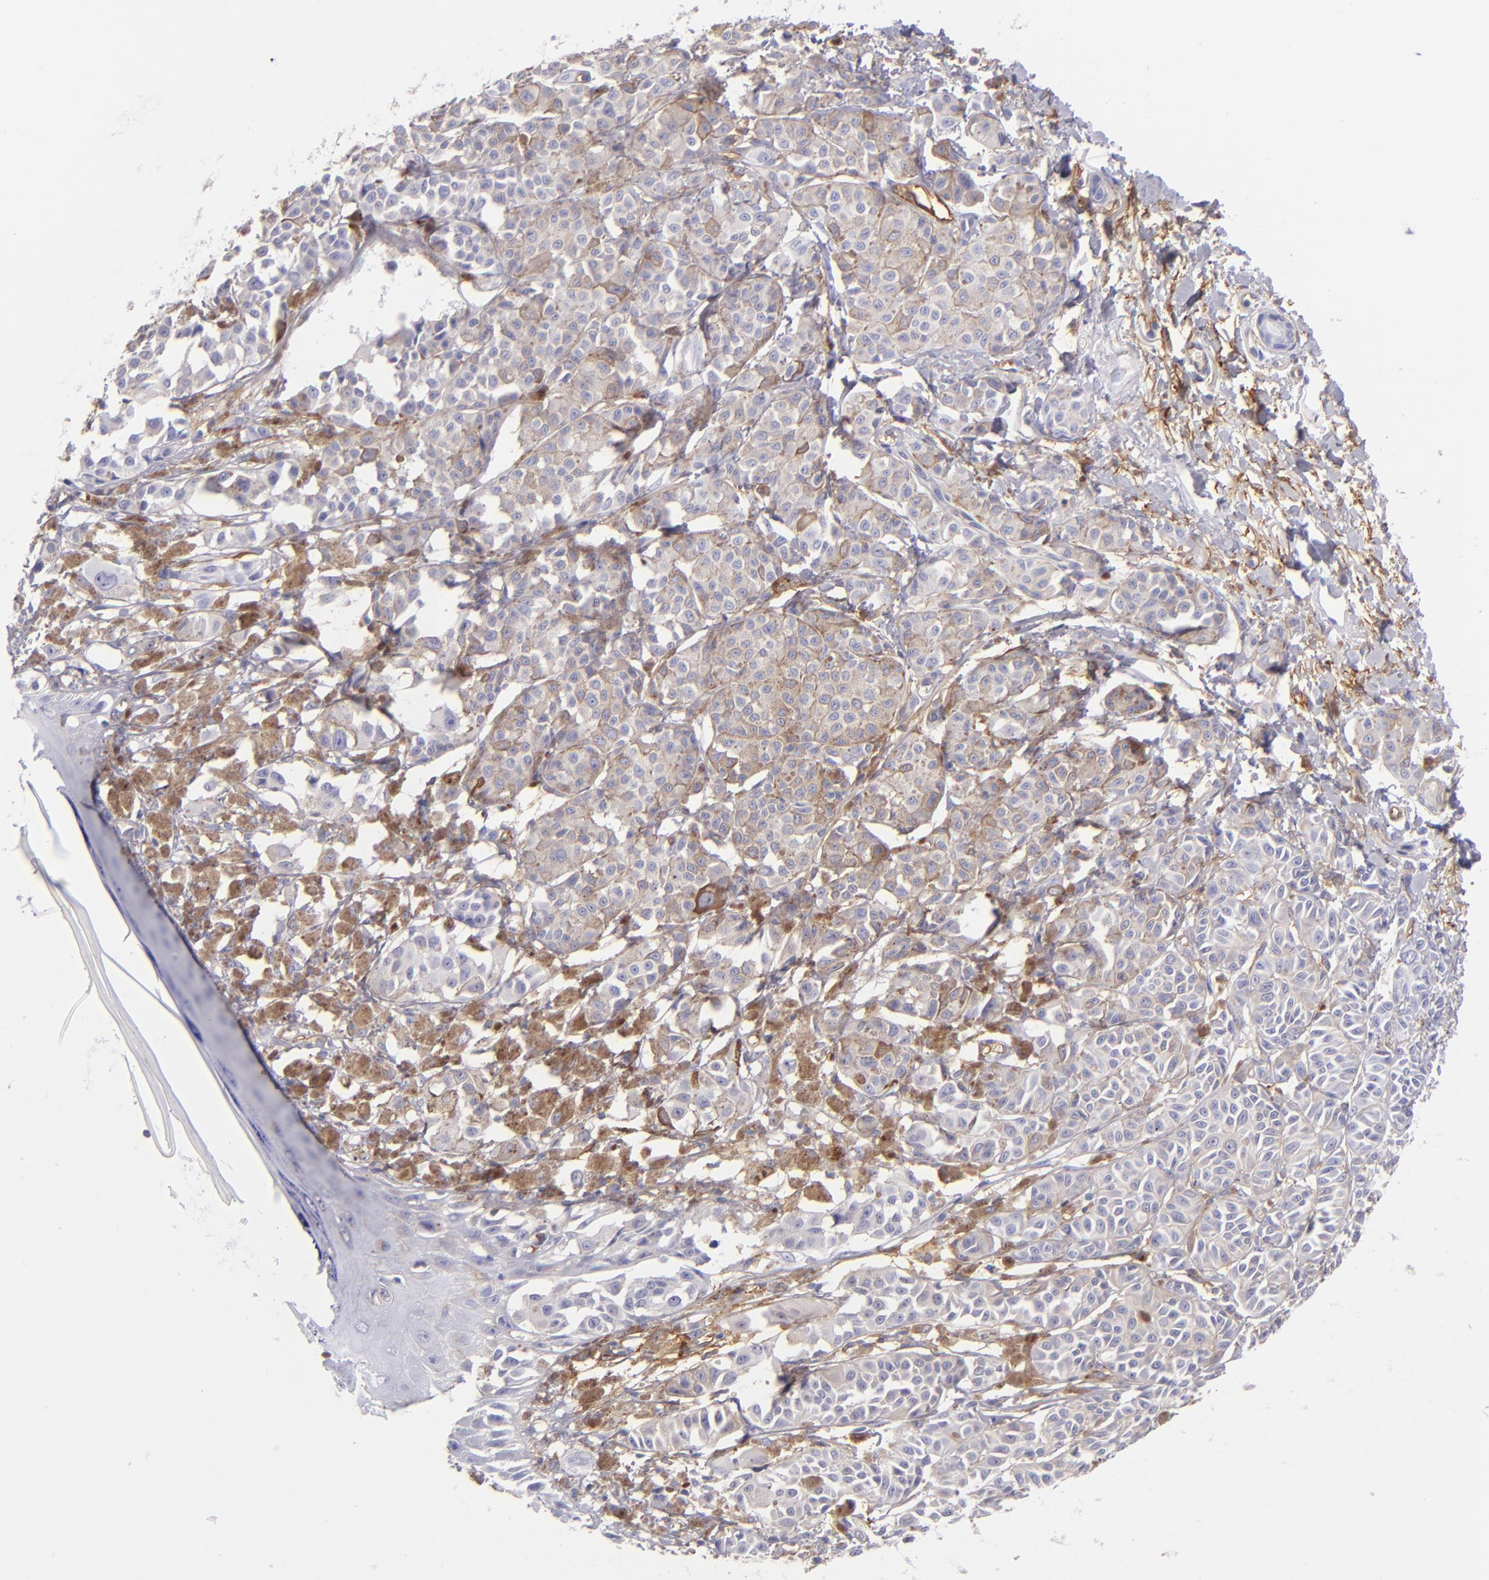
{"staining": {"intensity": "weak", "quantity": "<25%", "location": "cytoplasmic/membranous"}, "tissue": "melanoma", "cell_type": "Tumor cells", "image_type": "cancer", "snomed": [{"axis": "morphology", "description": "Malignant melanoma, NOS"}, {"axis": "topography", "description": "Skin"}], "caption": "Tumor cells are negative for brown protein staining in melanoma.", "gene": "ENTPD1", "patient": {"sex": "male", "age": 76}}